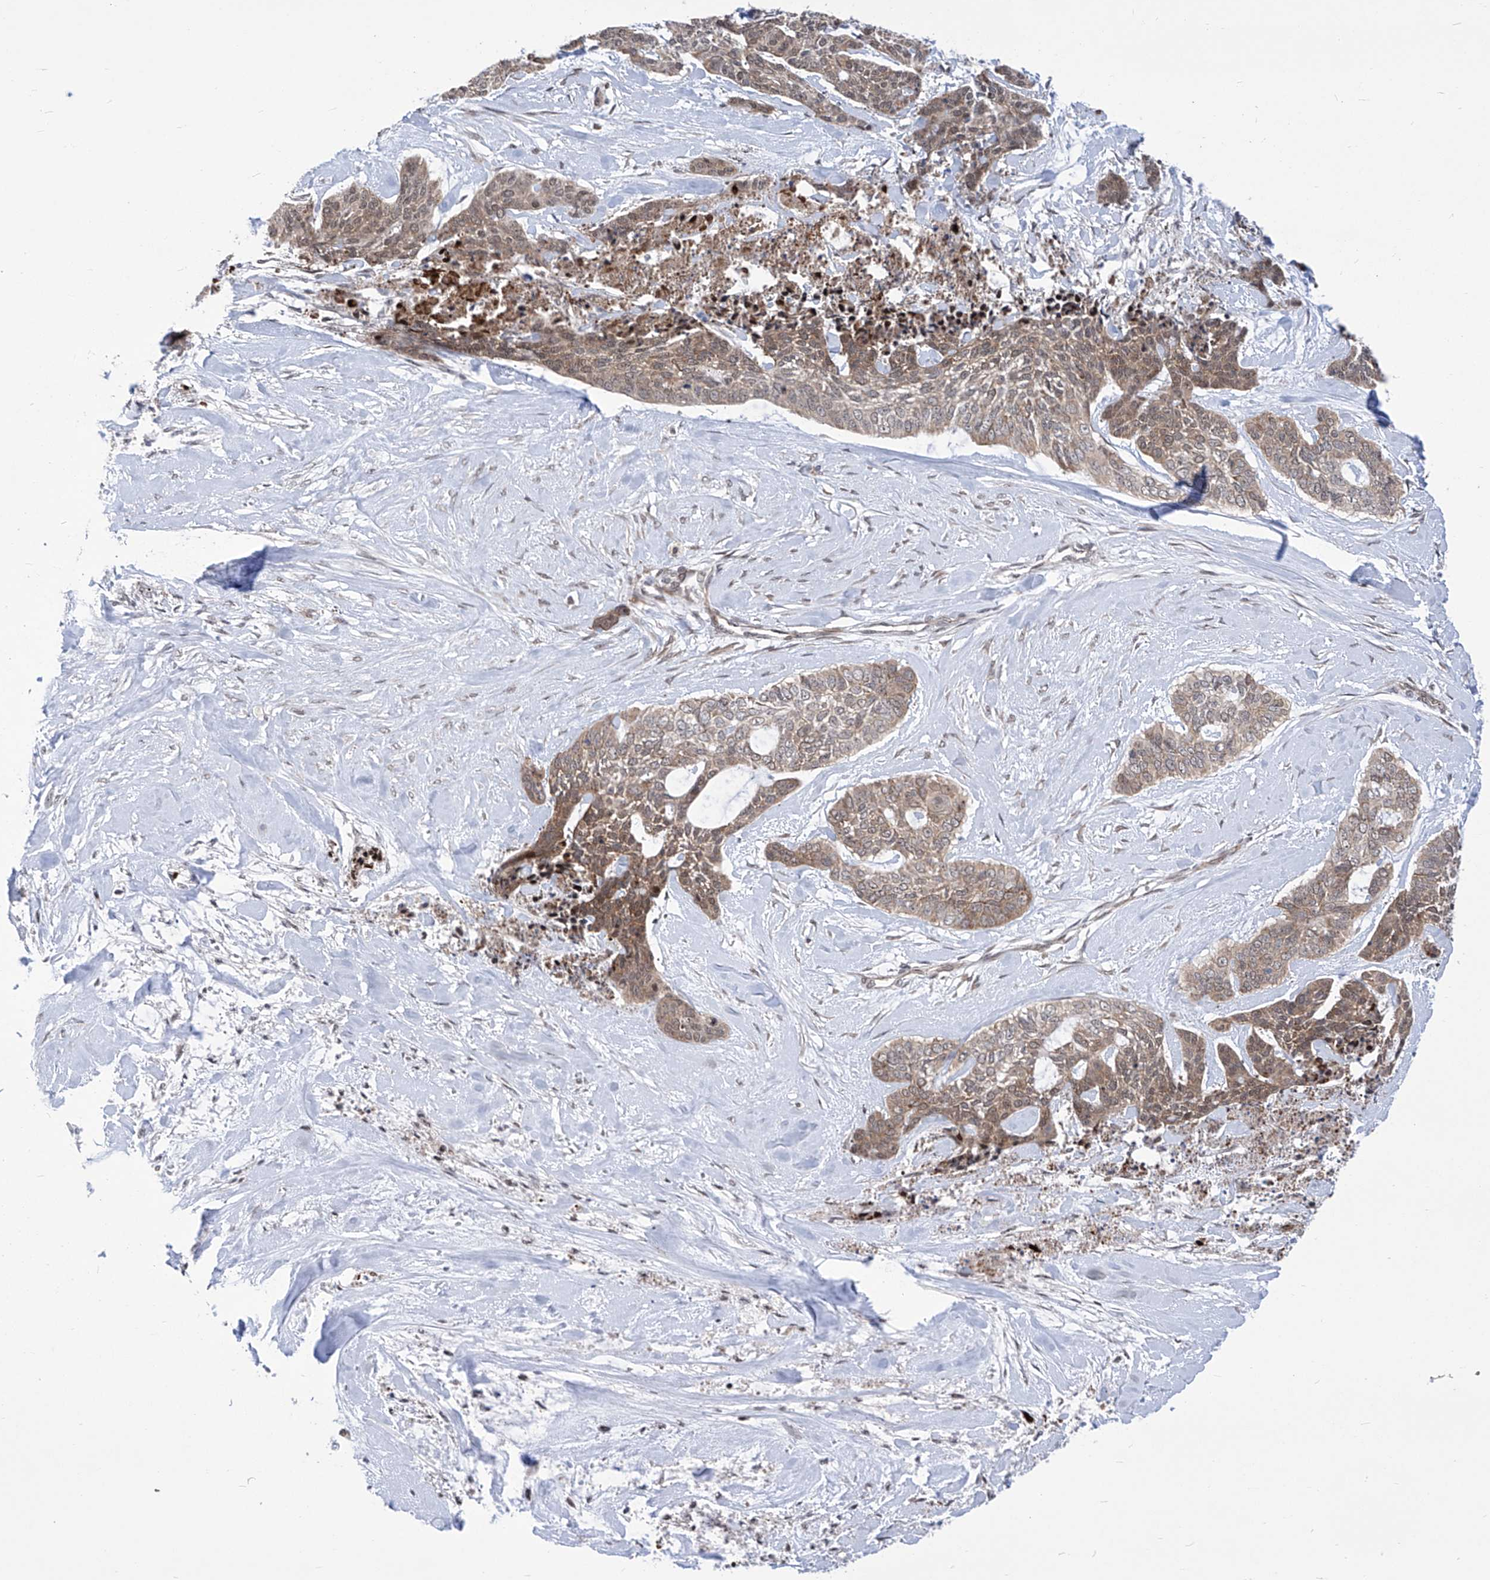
{"staining": {"intensity": "moderate", "quantity": ">75%", "location": "cytoplasmic/membranous,nuclear"}, "tissue": "skin cancer", "cell_type": "Tumor cells", "image_type": "cancer", "snomed": [{"axis": "morphology", "description": "Basal cell carcinoma"}, {"axis": "topography", "description": "Skin"}], "caption": "DAB (3,3'-diaminobenzidine) immunohistochemical staining of skin cancer demonstrates moderate cytoplasmic/membranous and nuclear protein positivity in about >75% of tumor cells.", "gene": "CEP290", "patient": {"sex": "female", "age": 64}}